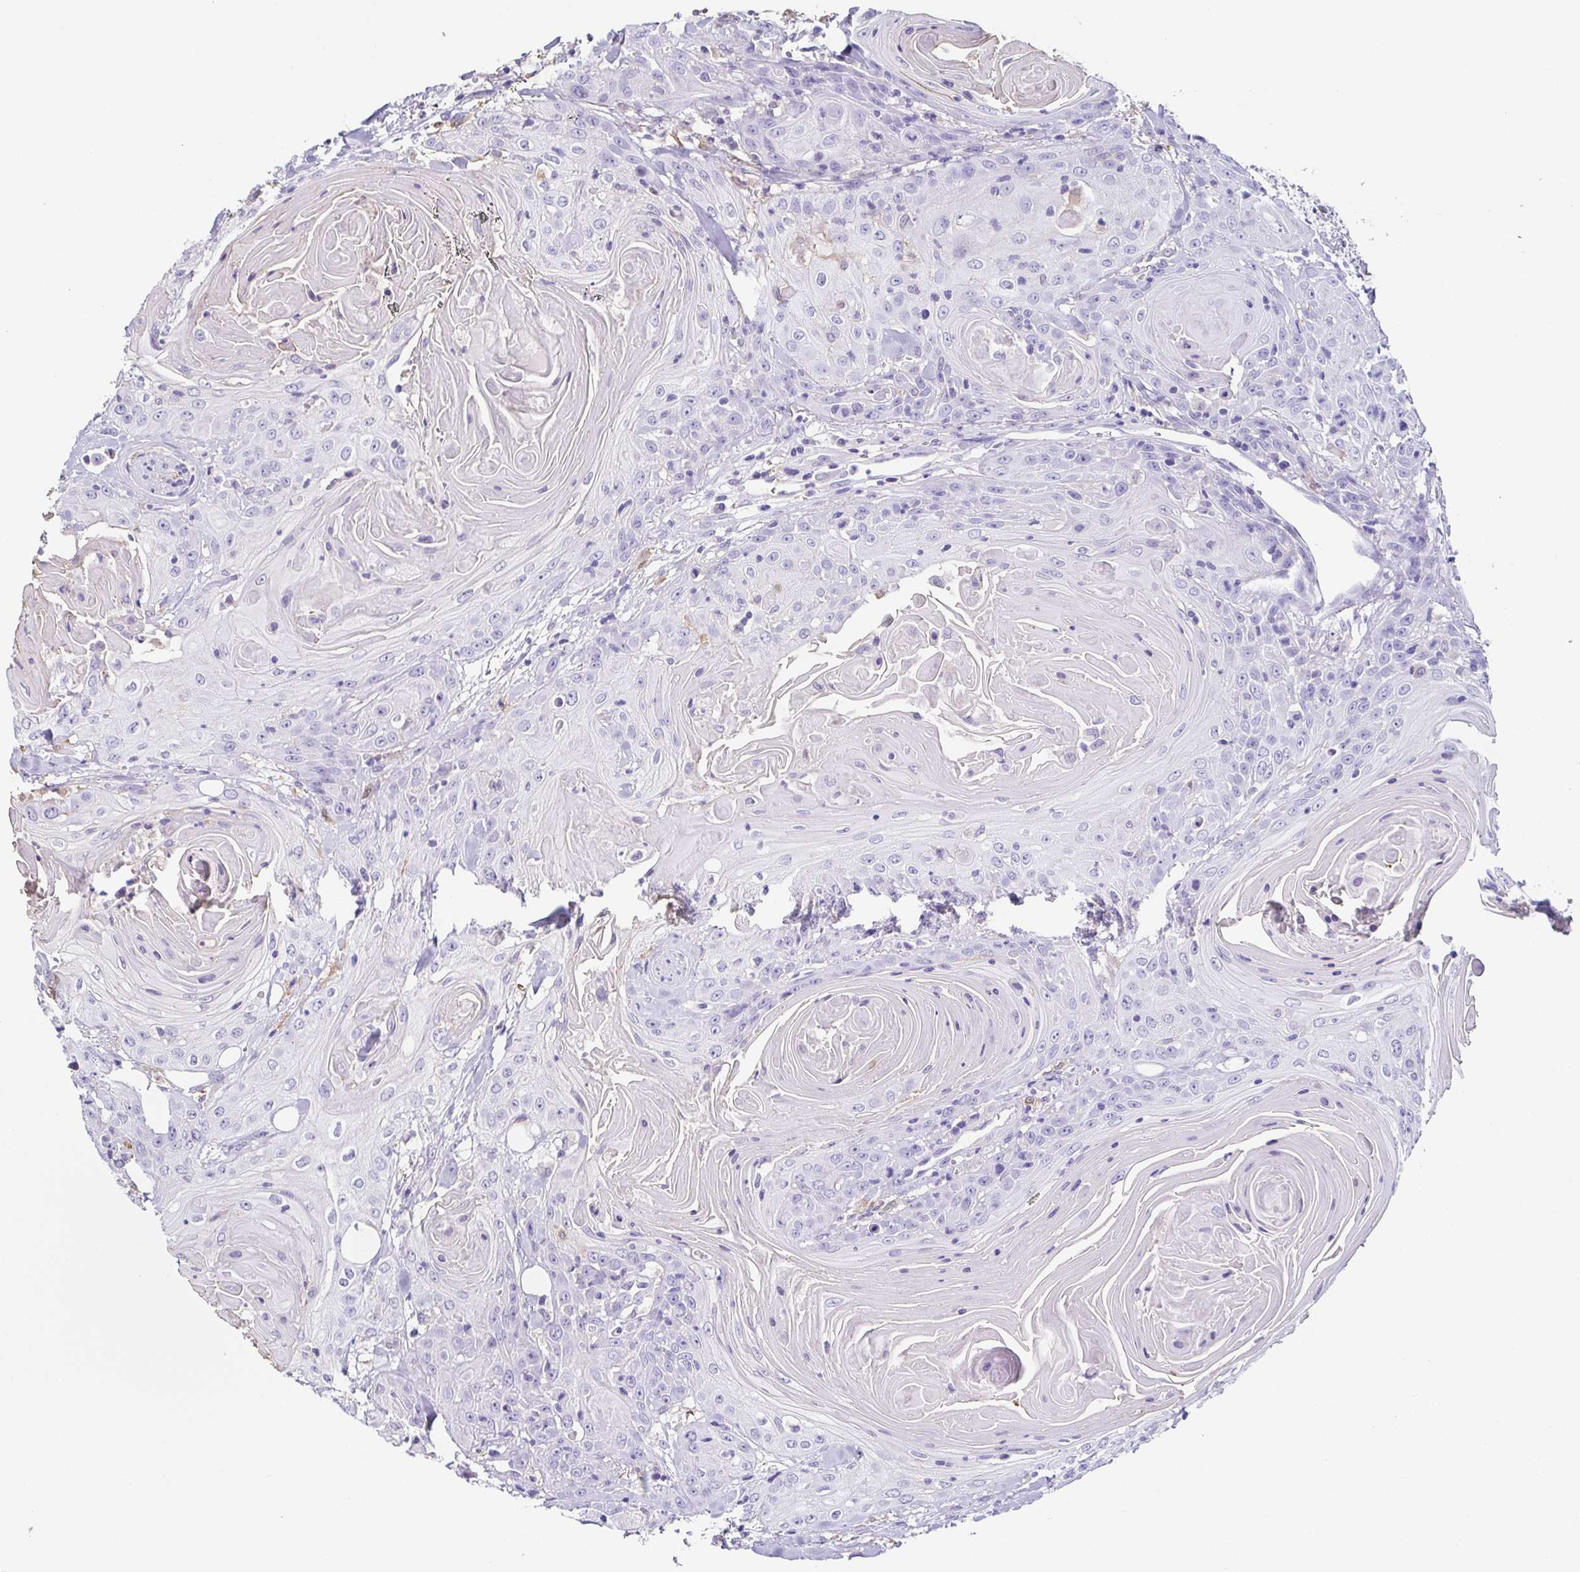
{"staining": {"intensity": "negative", "quantity": "none", "location": "none"}, "tissue": "head and neck cancer", "cell_type": "Tumor cells", "image_type": "cancer", "snomed": [{"axis": "morphology", "description": "Squamous cell carcinoma, NOS"}, {"axis": "topography", "description": "Head-Neck"}], "caption": "Head and neck cancer (squamous cell carcinoma) was stained to show a protein in brown. There is no significant staining in tumor cells.", "gene": "ANXA10", "patient": {"sex": "female", "age": 84}}